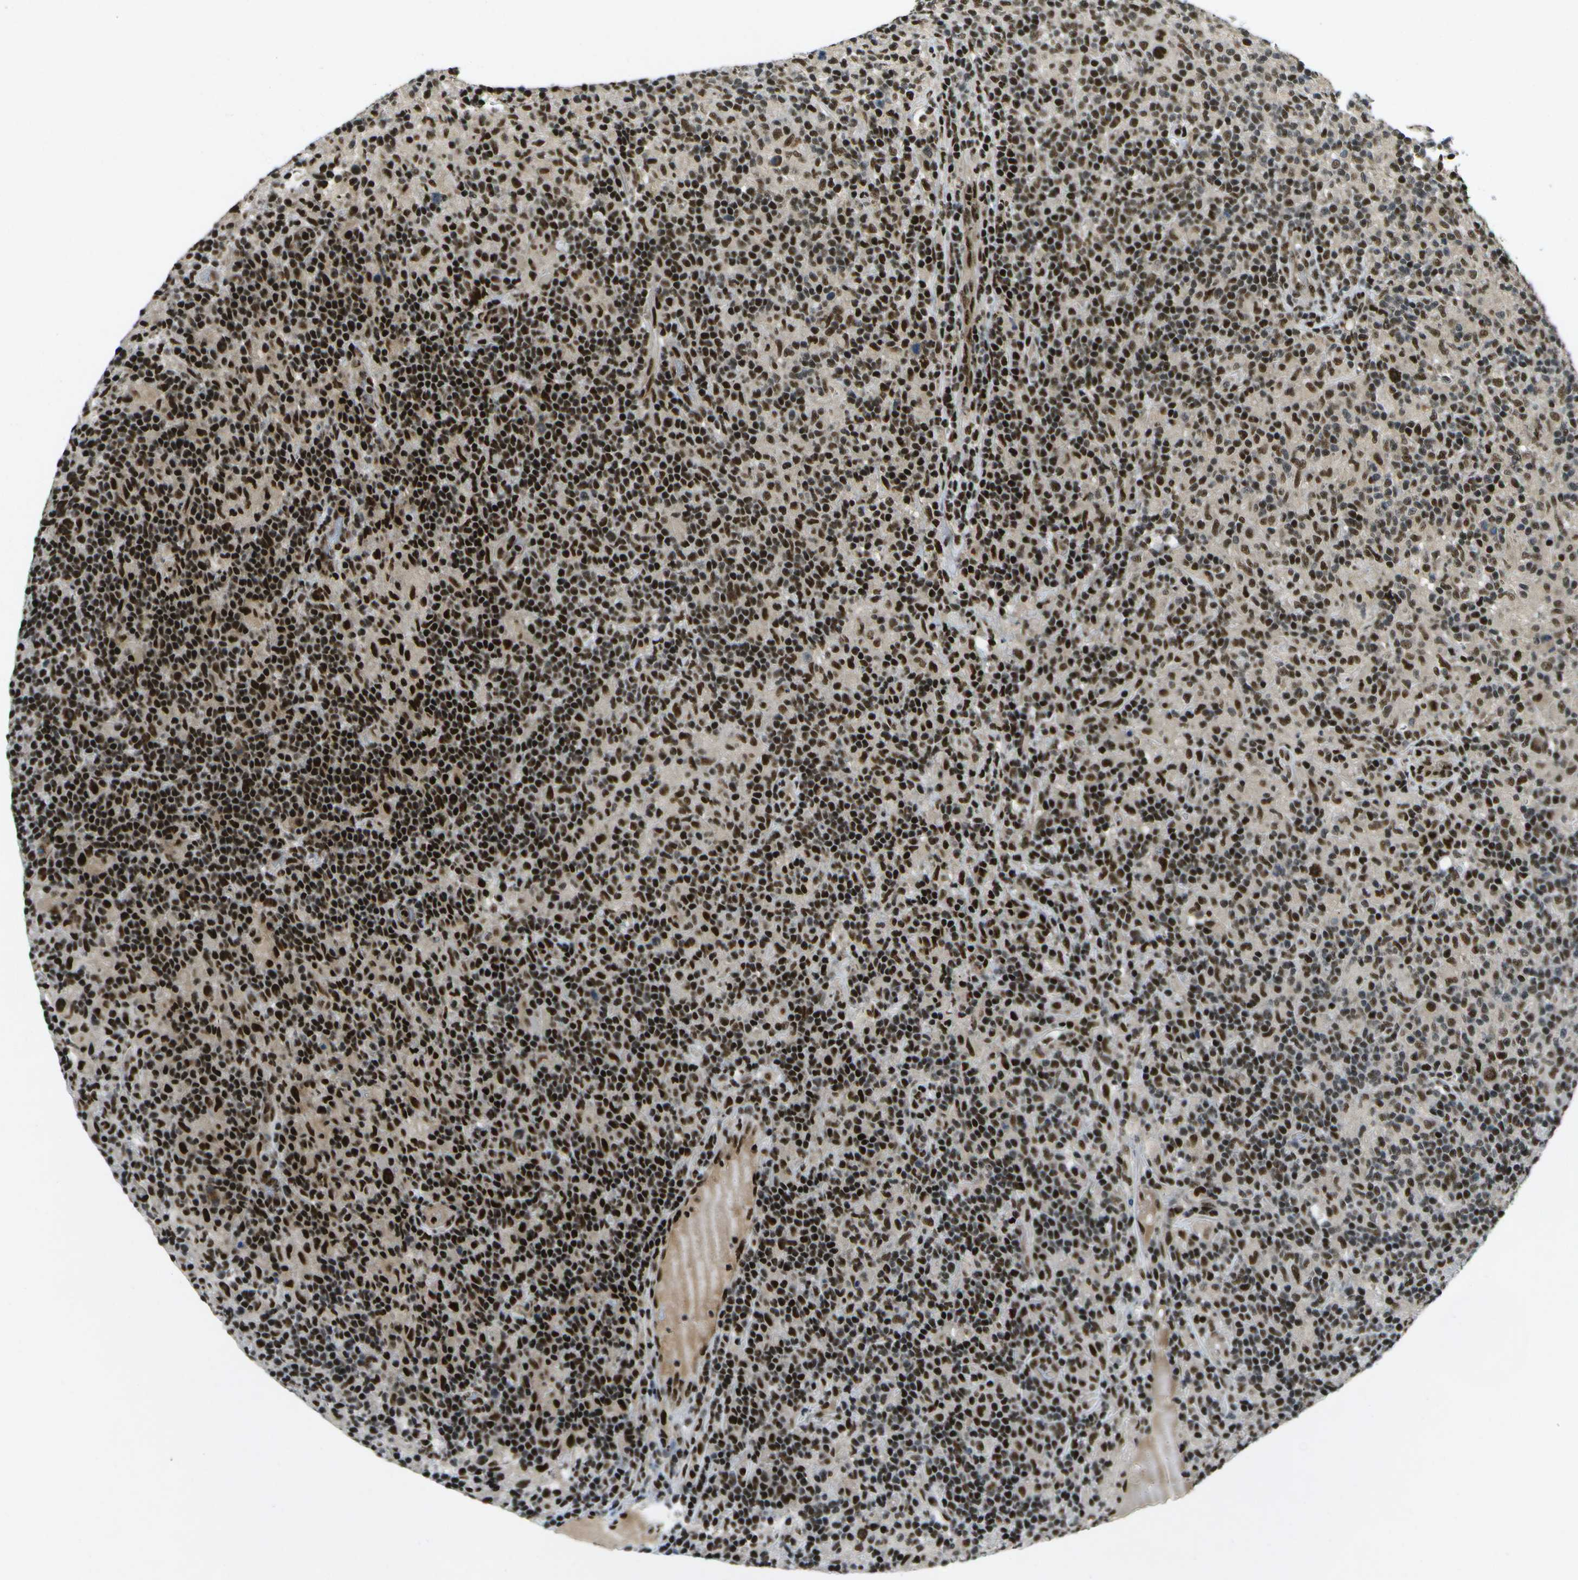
{"staining": {"intensity": "strong", "quantity": ">75%", "location": "nuclear"}, "tissue": "lymphoma", "cell_type": "Tumor cells", "image_type": "cancer", "snomed": [{"axis": "morphology", "description": "Hodgkin's disease, NOS"}, {"axis": "topography", "description": "Lymph node"}], "caption": "A high amount of strong nuclear positivity is present in about >75% of tumor cells in lymphoma tissue.", "gene": "GANC", "patient": {"sex": "male", "age": 70}}